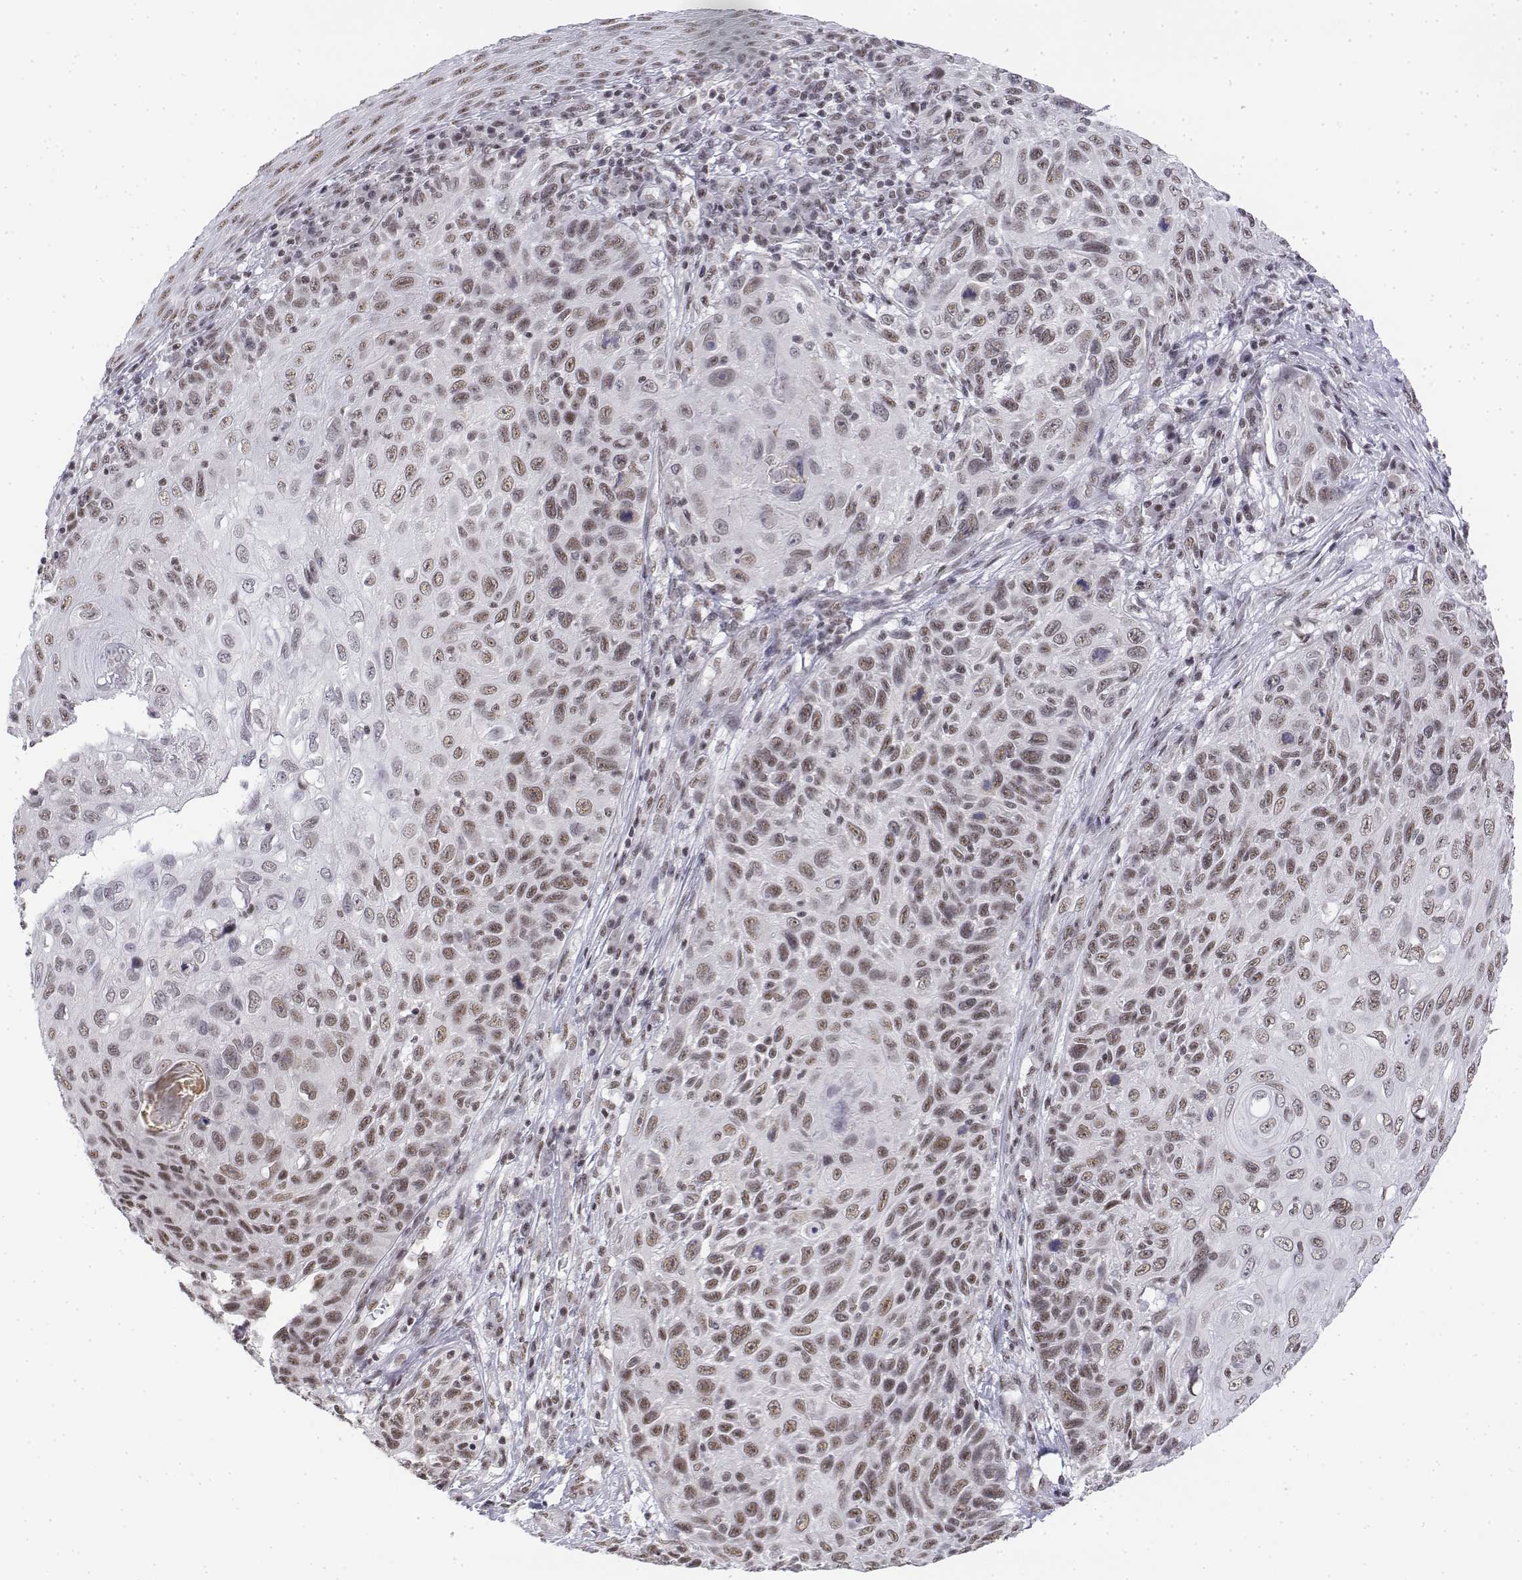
{"staining": {"intensity": "weak", "quantity": ">75%", "location": "nuclear"}, "tissue": "skin cancer", "cell_type": "Tumor cells", "image_type": "cancer", "snomed": [{"axis": "morphology", "description": "Squamous cell carcinoma, NOS"}, {"axis": "topography", "description": "Skin"}], "caption": "IHC (DAB (3,3'-diaminobenzidine)) staining of human squamous cell carcinoma (skin) displays weak nuclear protein positivity in about >75% of tumor cells.", "gene": "SETD1A", "patient": {"sex": "male", "age": 92}}